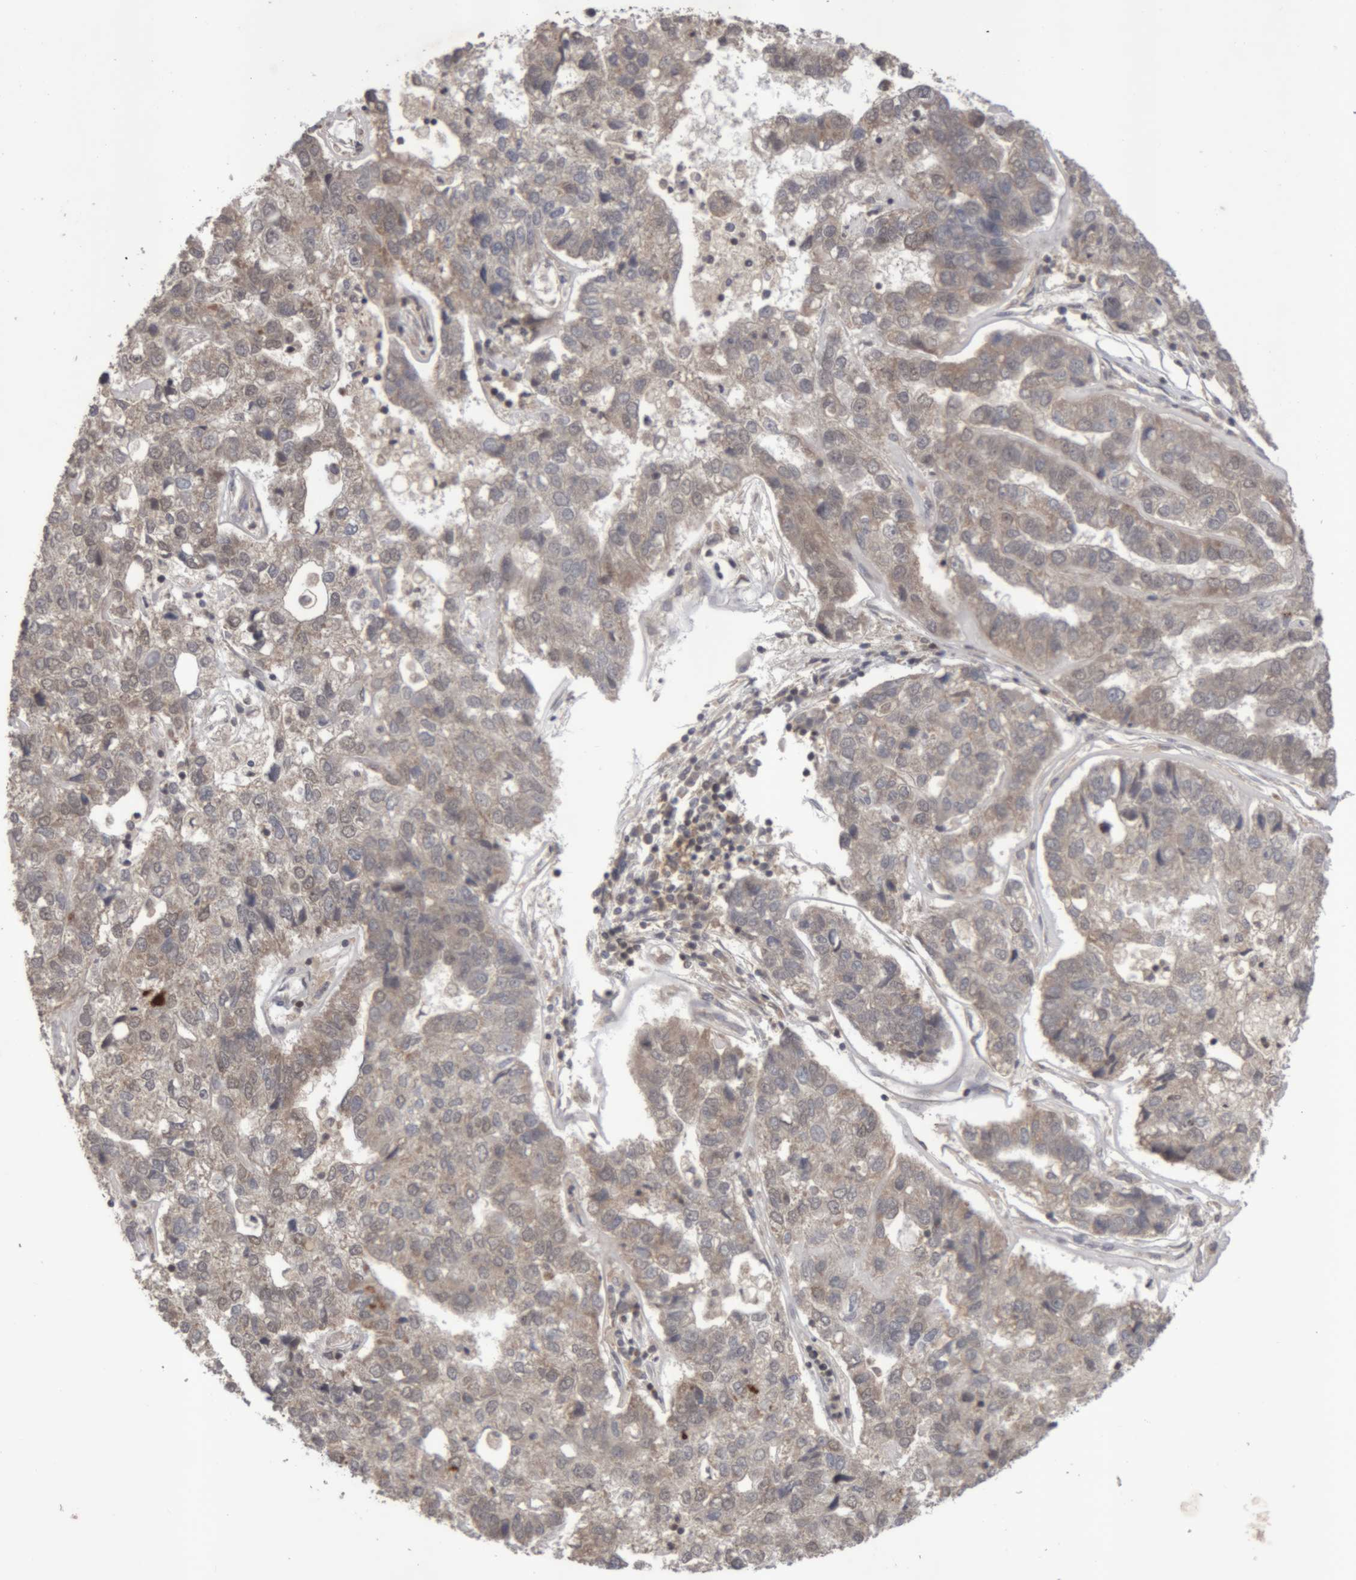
{"staining": {"intensity": "weak", "quantity": "25%-75%", "location": "cytoplasmic/membranous"}, "tissue": "pancreatic cancer", "cell_type": "Tumor cells", "image_type": "cancer", "snomed": [{"axis": "morphology", "description": "Adenocarcinoma, NOS"}, {"axis": "topography", "description": "Pancreas"}], "caption": "Brown immunohistochemical staining in human pancreatic adenocarcinoma exhibits weak cytoplasmic/membranous expression in about 25%-75% of tumor cells.", "gene": "NFATC2", "patient": {"sex": "female", "age": 61}}